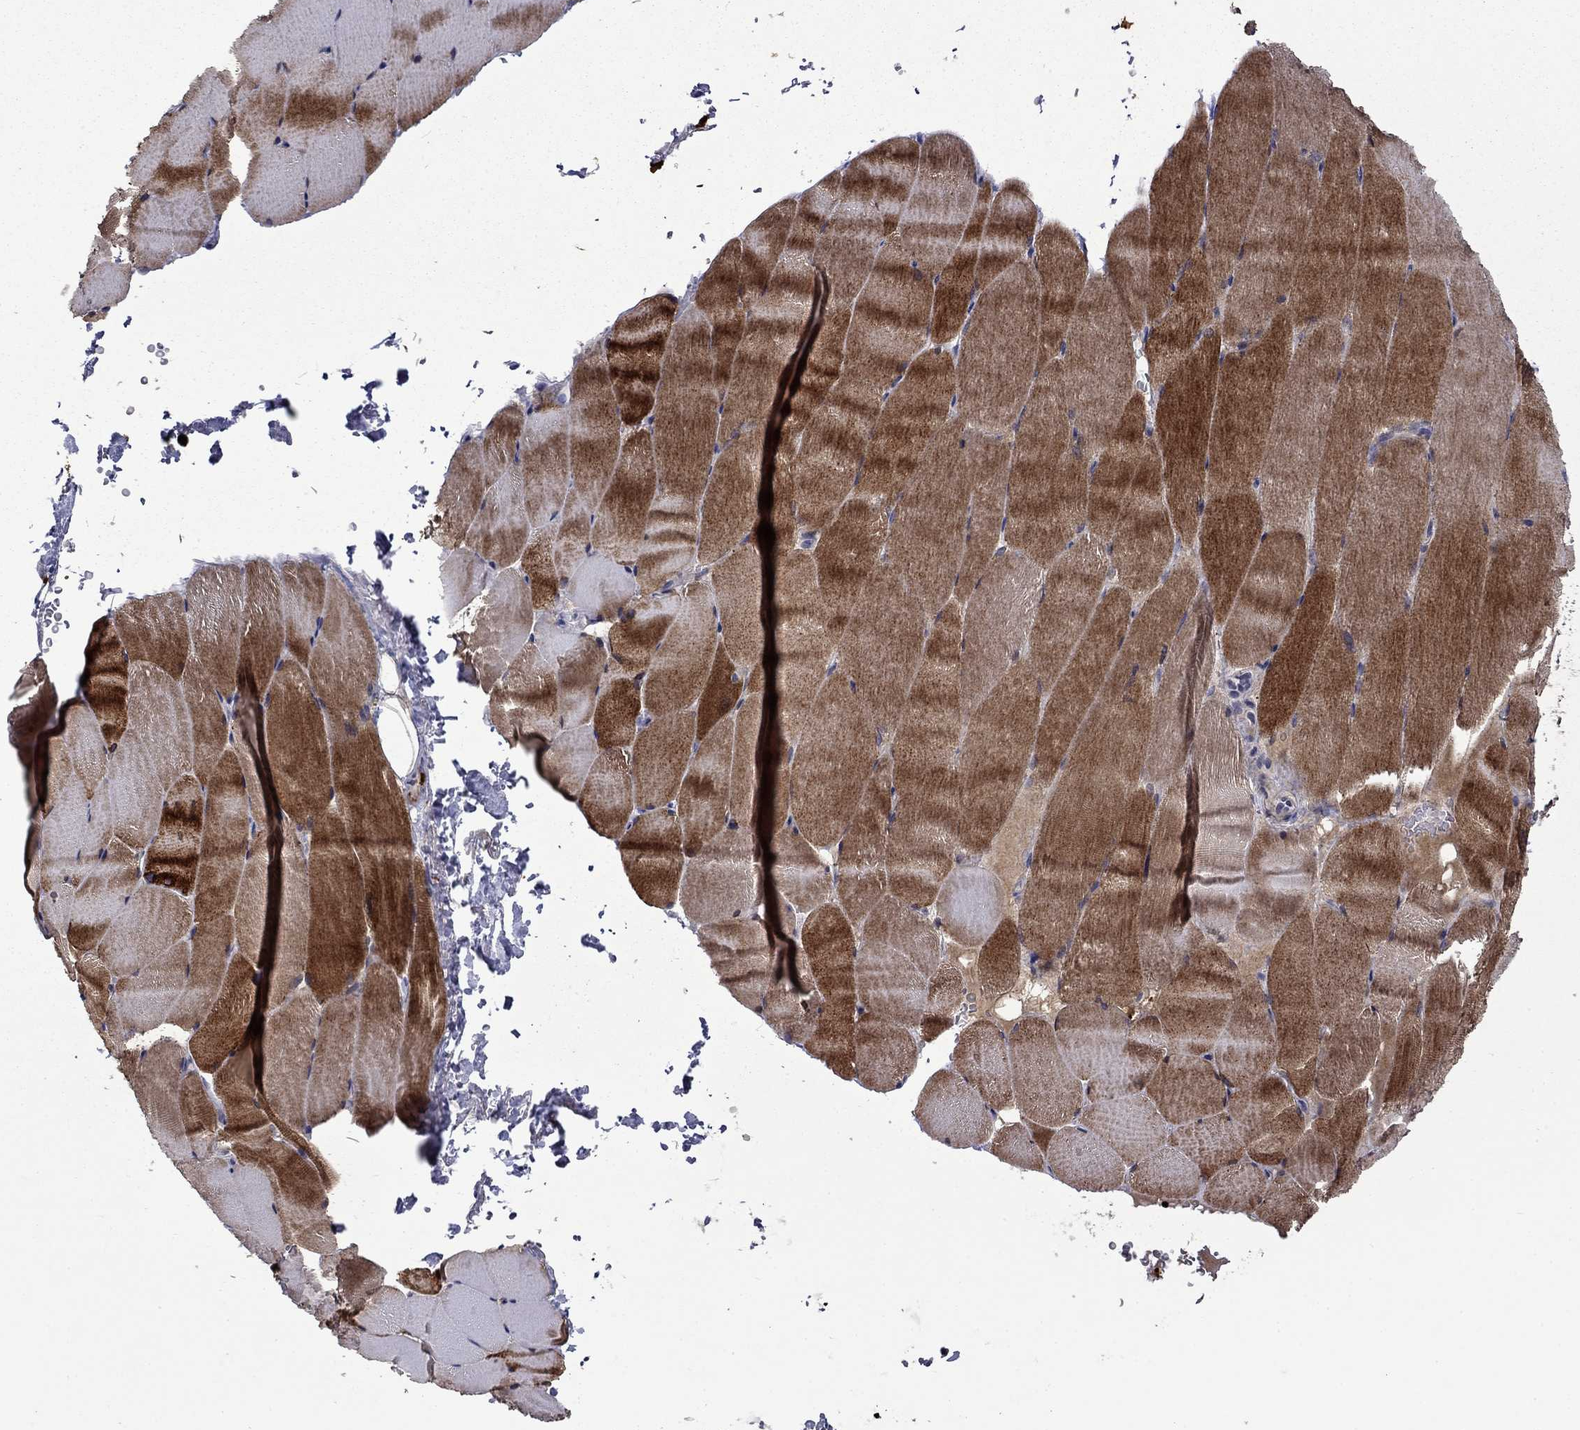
{"staining": {"intensity": "strong", "quantity": "25%-75%", "location": "cytoplasmic/membranous"}, "tissue": "skeletal muscle", "cell_type": "Myocytes", "image_type": "normal", "snomed": [{"axis": "morphology", "description": "Normal tissue, NOS"}, {"axis": "topography", "description": "Skeletal muscle"}], "caption": "Myocytes show high levels of strong cytoplasmic/membranous staining in about 25%-75% of cells in normal human skeletal muscle. Using DAB (3,3'-diaminobenzidine) (brown) and hematoxylin (blue) stains, captured at high magnification using brightfield microscopy.", "gene": "SATB1", "patient": {"sex": "female", "age": 37}}